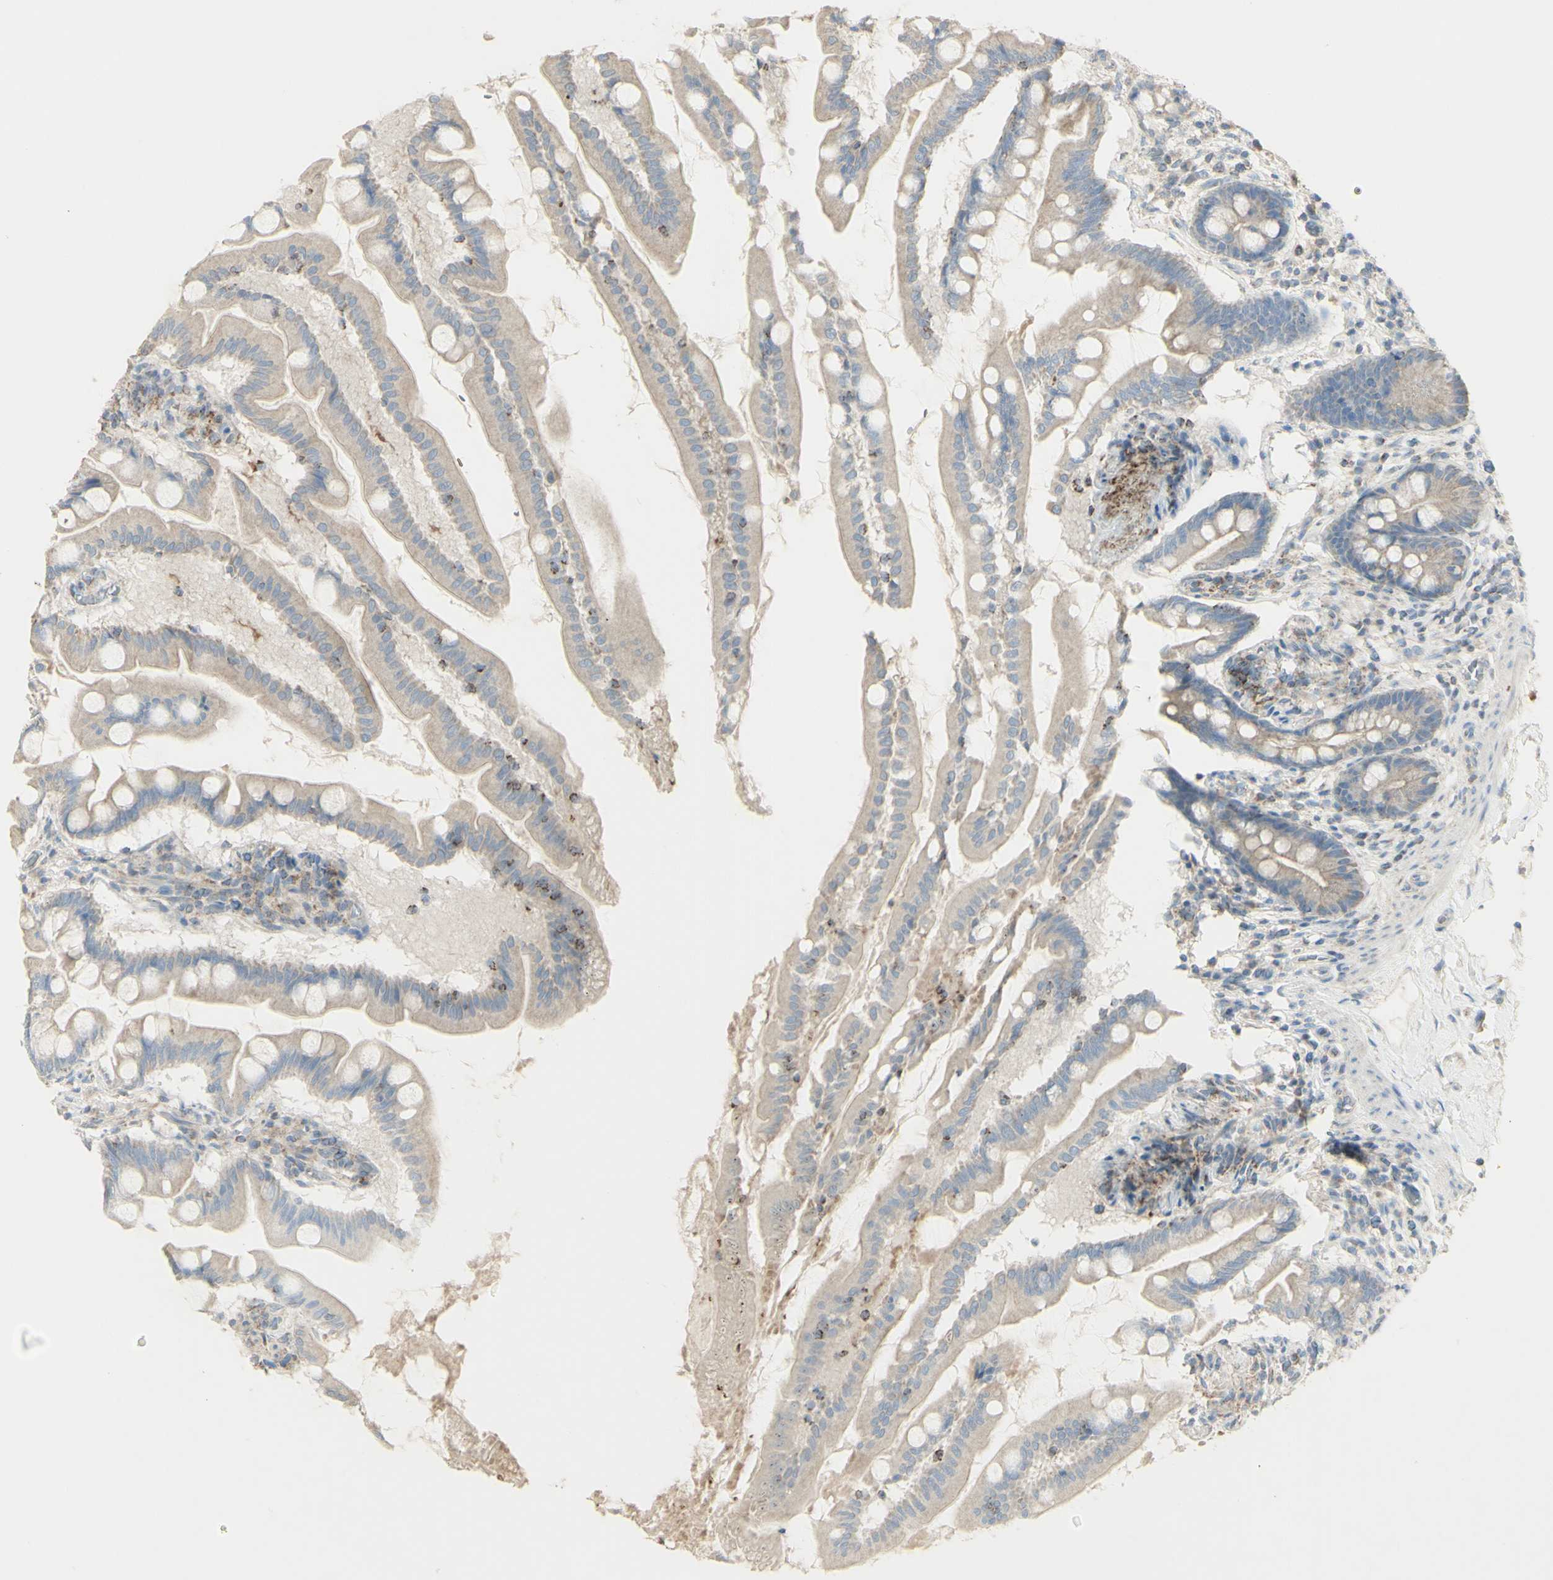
{"staining": {"intensity": "weak", "quantity": ">75%", "location": "cytoplasmic/membranous"}, "tissue": "small intestine", "cell_type": "Glandular cells", "image_type": "normal", "snomed": [{"axis": "morphology", "description": "Normal tissue, NOS"}, {"axis": "topography", "description": "Small intestine"}], "caption": "Small intestine stained with a brown dye shows weak cytoplasmic/membranous positive positivity in approximately >75% of glandular cells.", "gene": "CNTNAP1", "patient": {"sex": "female", "age": 56}}